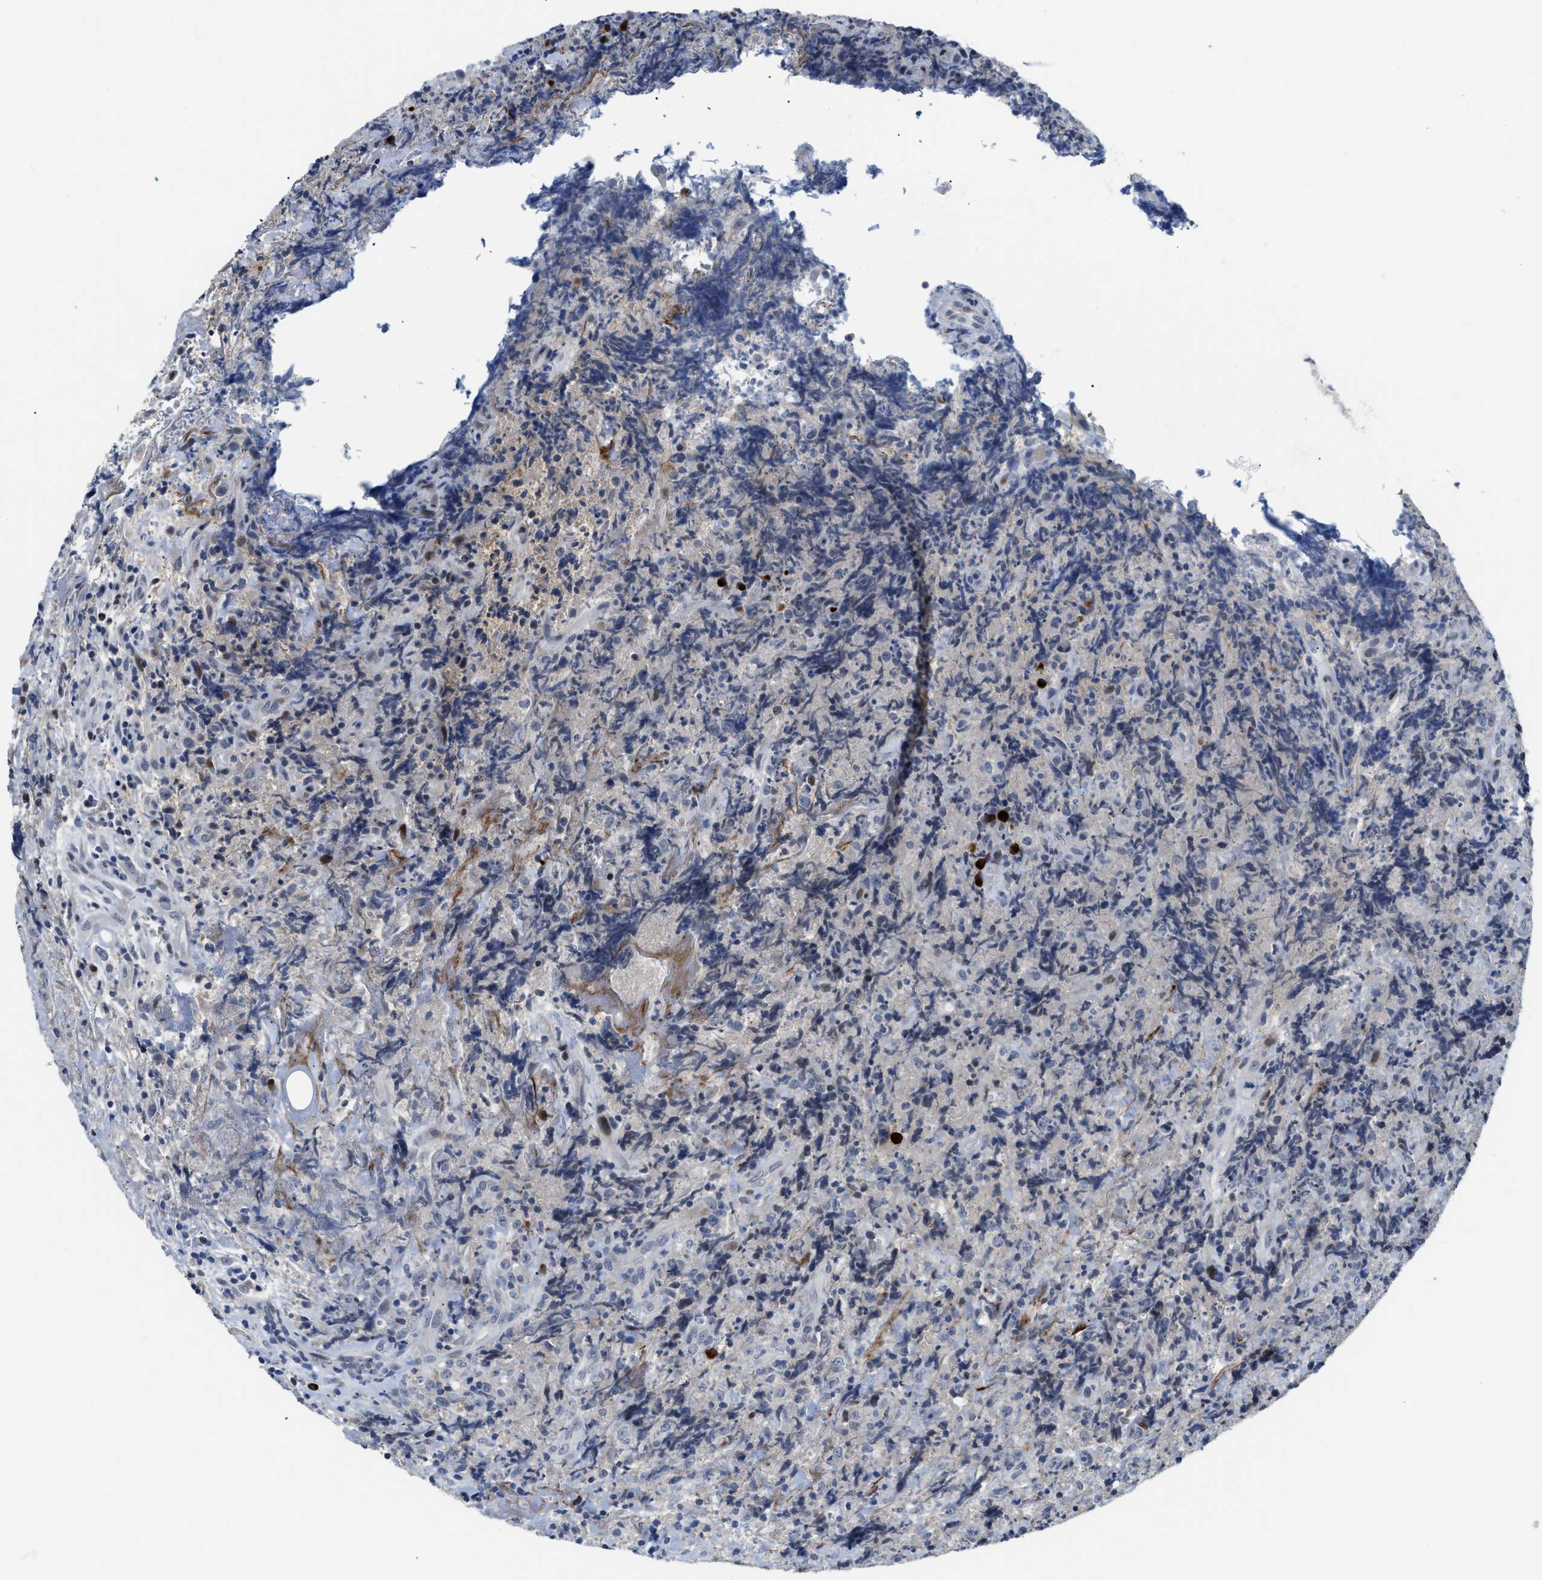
{"staining": {"intensity": "negative", "quantity": "none", "location": "none"}, "tissue": "lymphoma", "cell_type": "Tumor cells", "image_type": "cancer", "snomed": [{"axis": "morphology", "description": "Malignant lymphoma, non-Hodgkin's type, High grade"}, {"axis": "topography", "description": "Tonsil"}], "caption": "There is no significant positivity in tumor cells of high-grade malignant lymphoma, non-Hodgkin's type.", "gene": "OR9K2", "patient": {"sex": "female", "age": 36}}